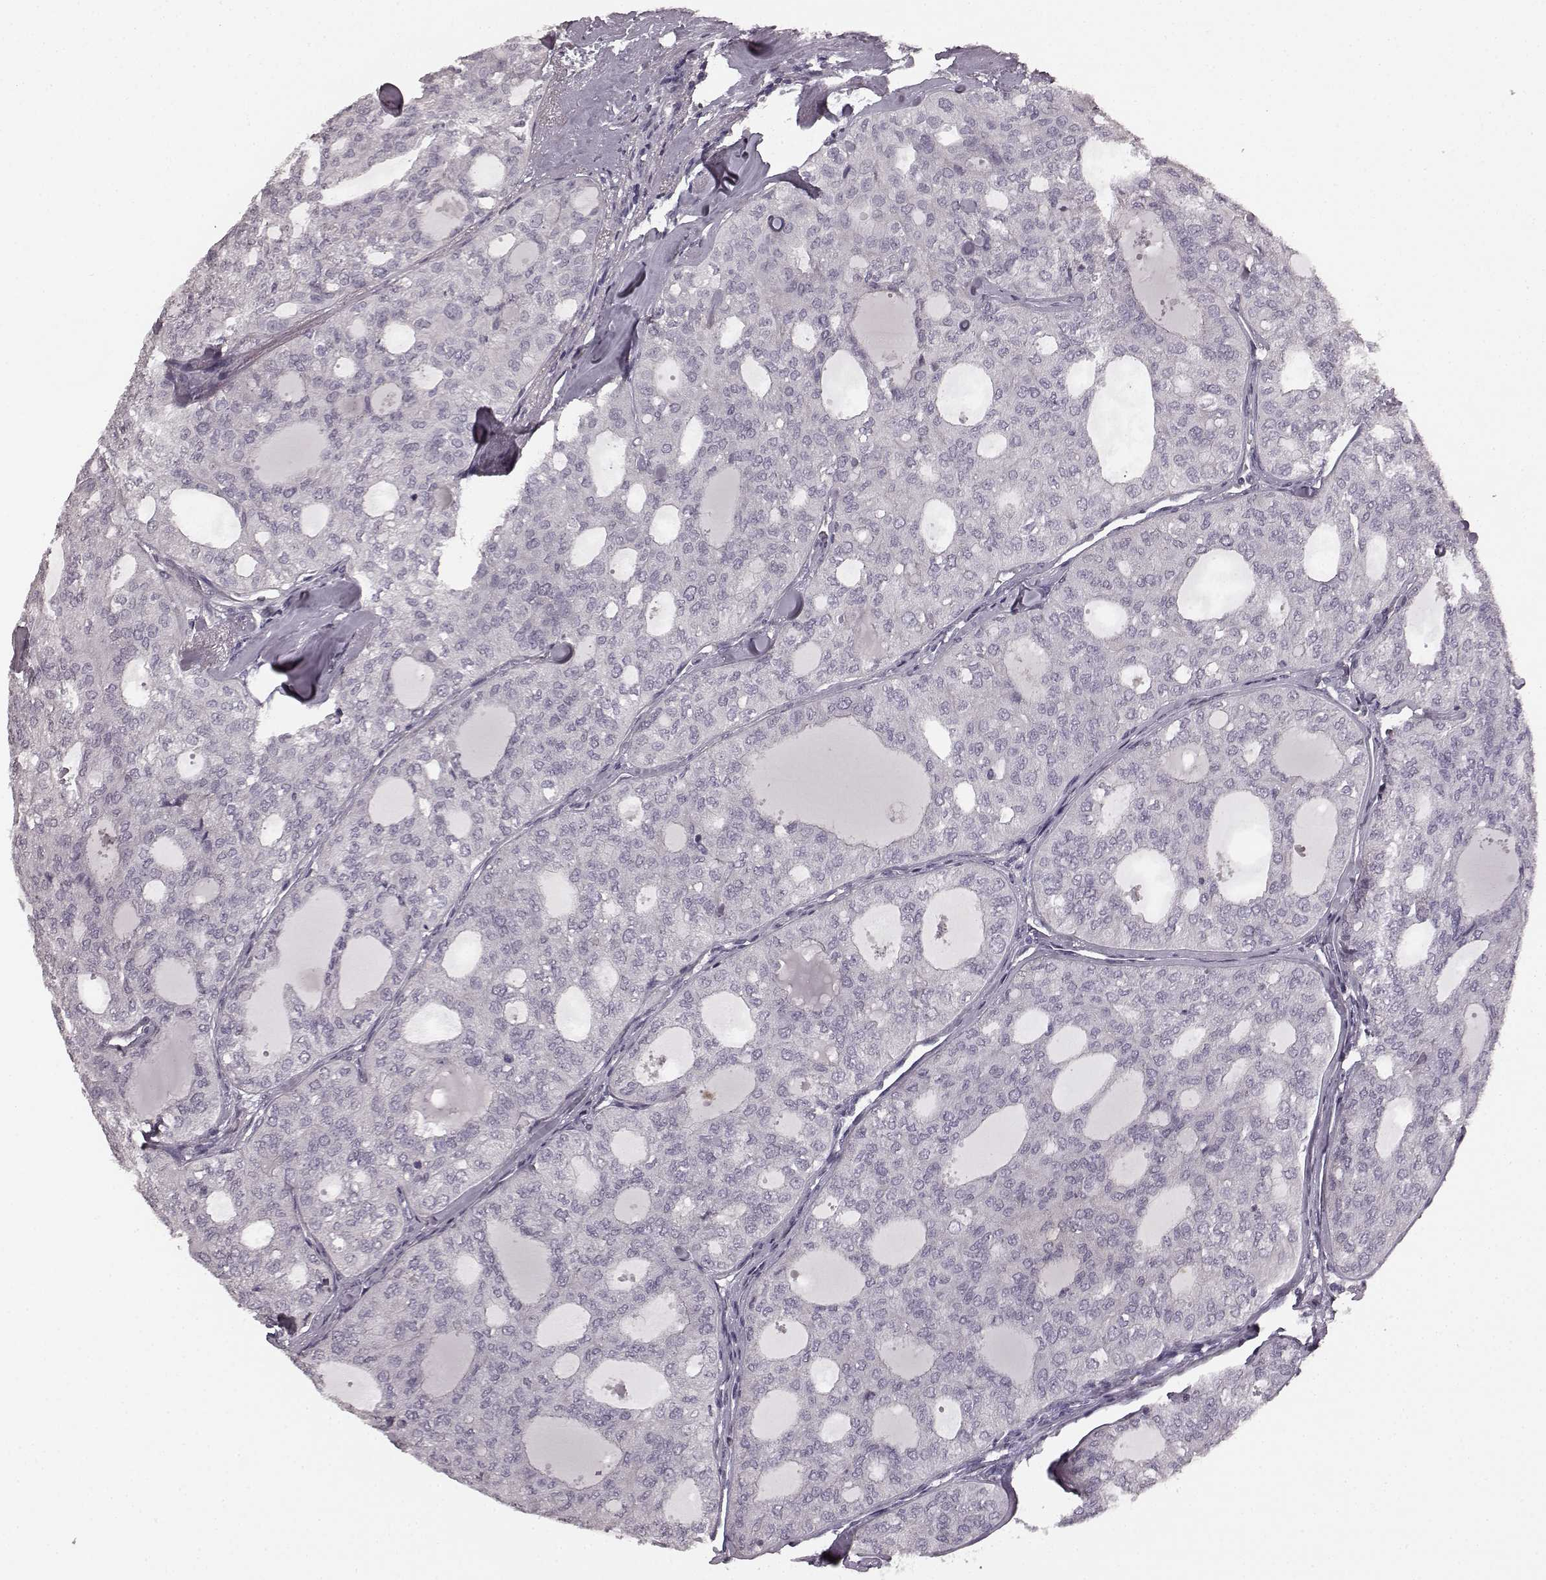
{"staining": {"intensity": "negative", "quantity": "none", "location": "none"}, "tissue": "thyroid cancer", "cell_type": "Tumor cells", "image_type": "cancer", "snomed": [{"axis": "morphology", "description": "Follicular adenoma carcinoma, NOS"}, {"axis": "topography", "description": "Thyroid gland"}], "caption": "The IHC image has no significant staining in tumor cells of follicular adenoma carcinoma (thyroid) tissue.", "gene": "RIT2", "patient": {"sex": "male", "age": 75}}